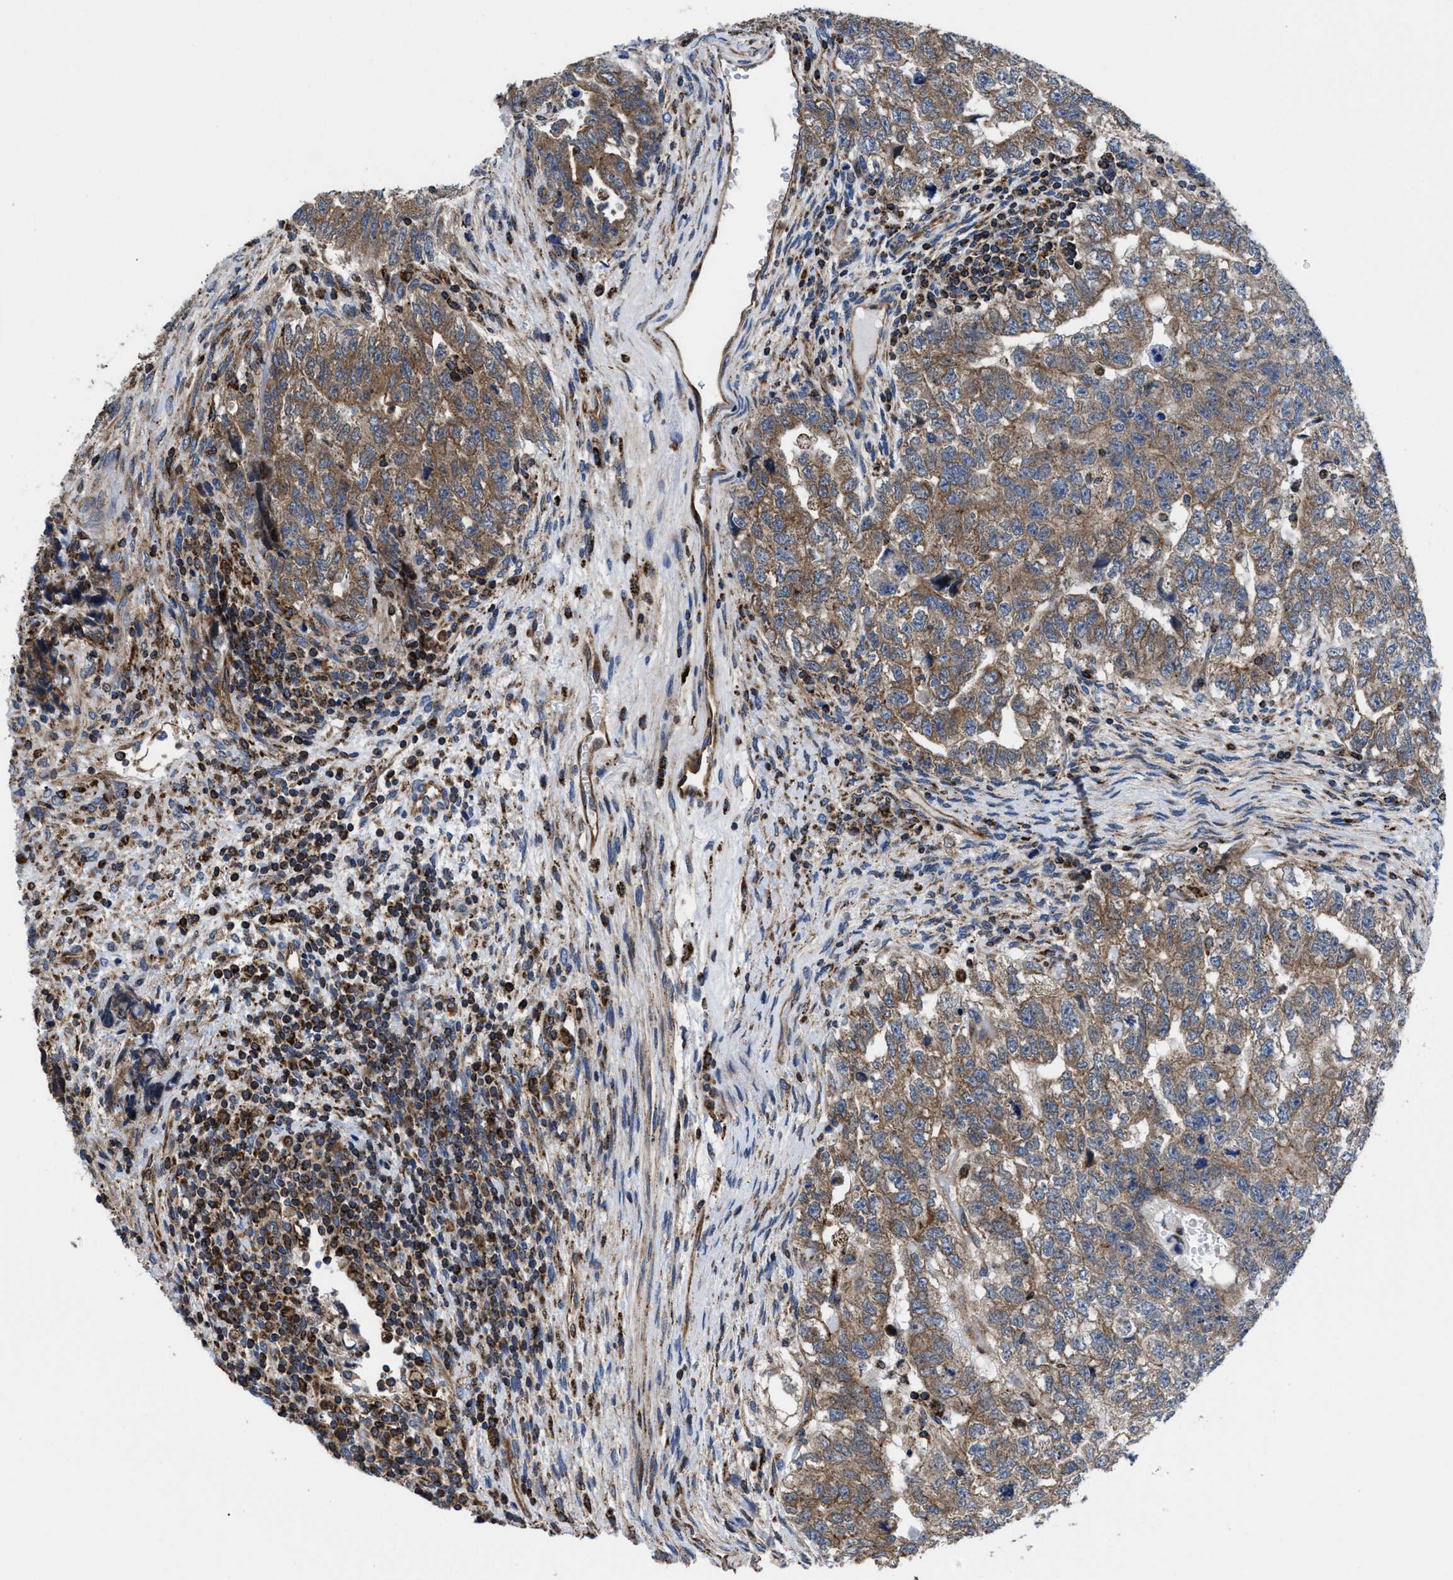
{"staining": {"intensity": "moderate", "quantity": ">75%", "location": "cytoplasmic/membranous"}, "tissue": "testis cancer", "cell_type": "Tumor cells", "image_type": "cancer", "snomed": [{"axis": "morphology", "description": "Carcinoma, Embryonal, NOS"}, {"axis": "topography", "description": "Testis"}], "caption": "Testis cancer (embryonal carcinoma) stained with immunohistochemistry (IHC) exhibits moderate cytoplasmic/membranous positivity in about >75% of tumor cells. (DAB (3,3'-diaminobenzidine) IHC, brown staining for protein, blue staining for nuclei).", "gene": "PRR15L", "patient": {"sex": "male", "age": 36}}